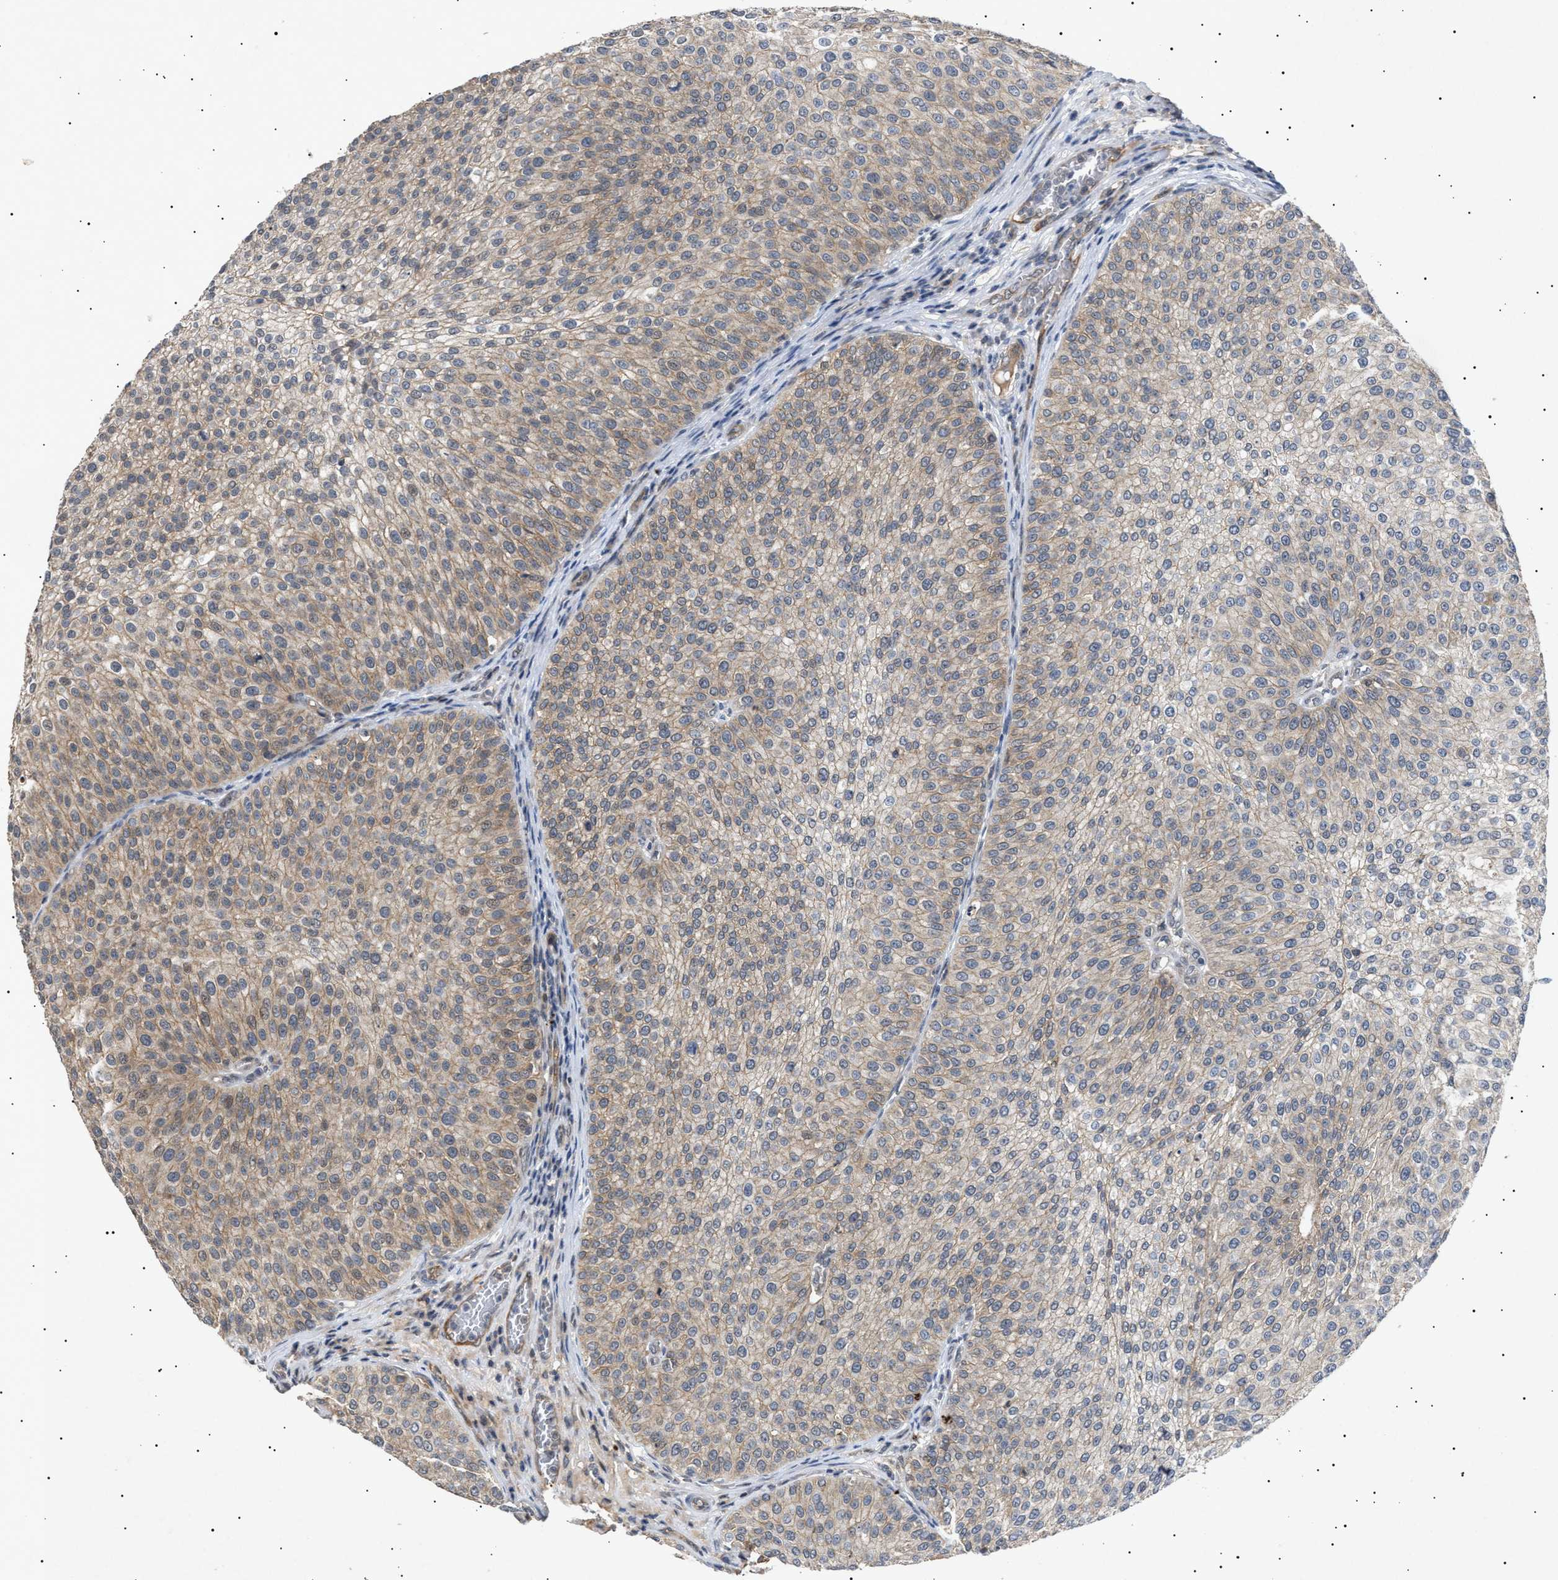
{"staining": {"intensity": "weak", "quantity": ">75%", "location": "cytoplasmic/membranous"}, "tissue": "urothelial cancer", "cell_type": "Tumor cells", "image_type": "cancer", "snomed": [{"axis": "morphology", "description": "Urothelial carcinoma, Low grade"}, {"axis": "topography", "description": "Smooth muscle"}, {"axis": "topography", "description": "Urinary bladder"}], "caption": "Weak cytoplasmic/membranous protein positivity is present in about >75% of tumor cells in low-grade urothelial carcinoma.", "gene": "SIRT5", "patient": {"sex": "male", "age": 60}}